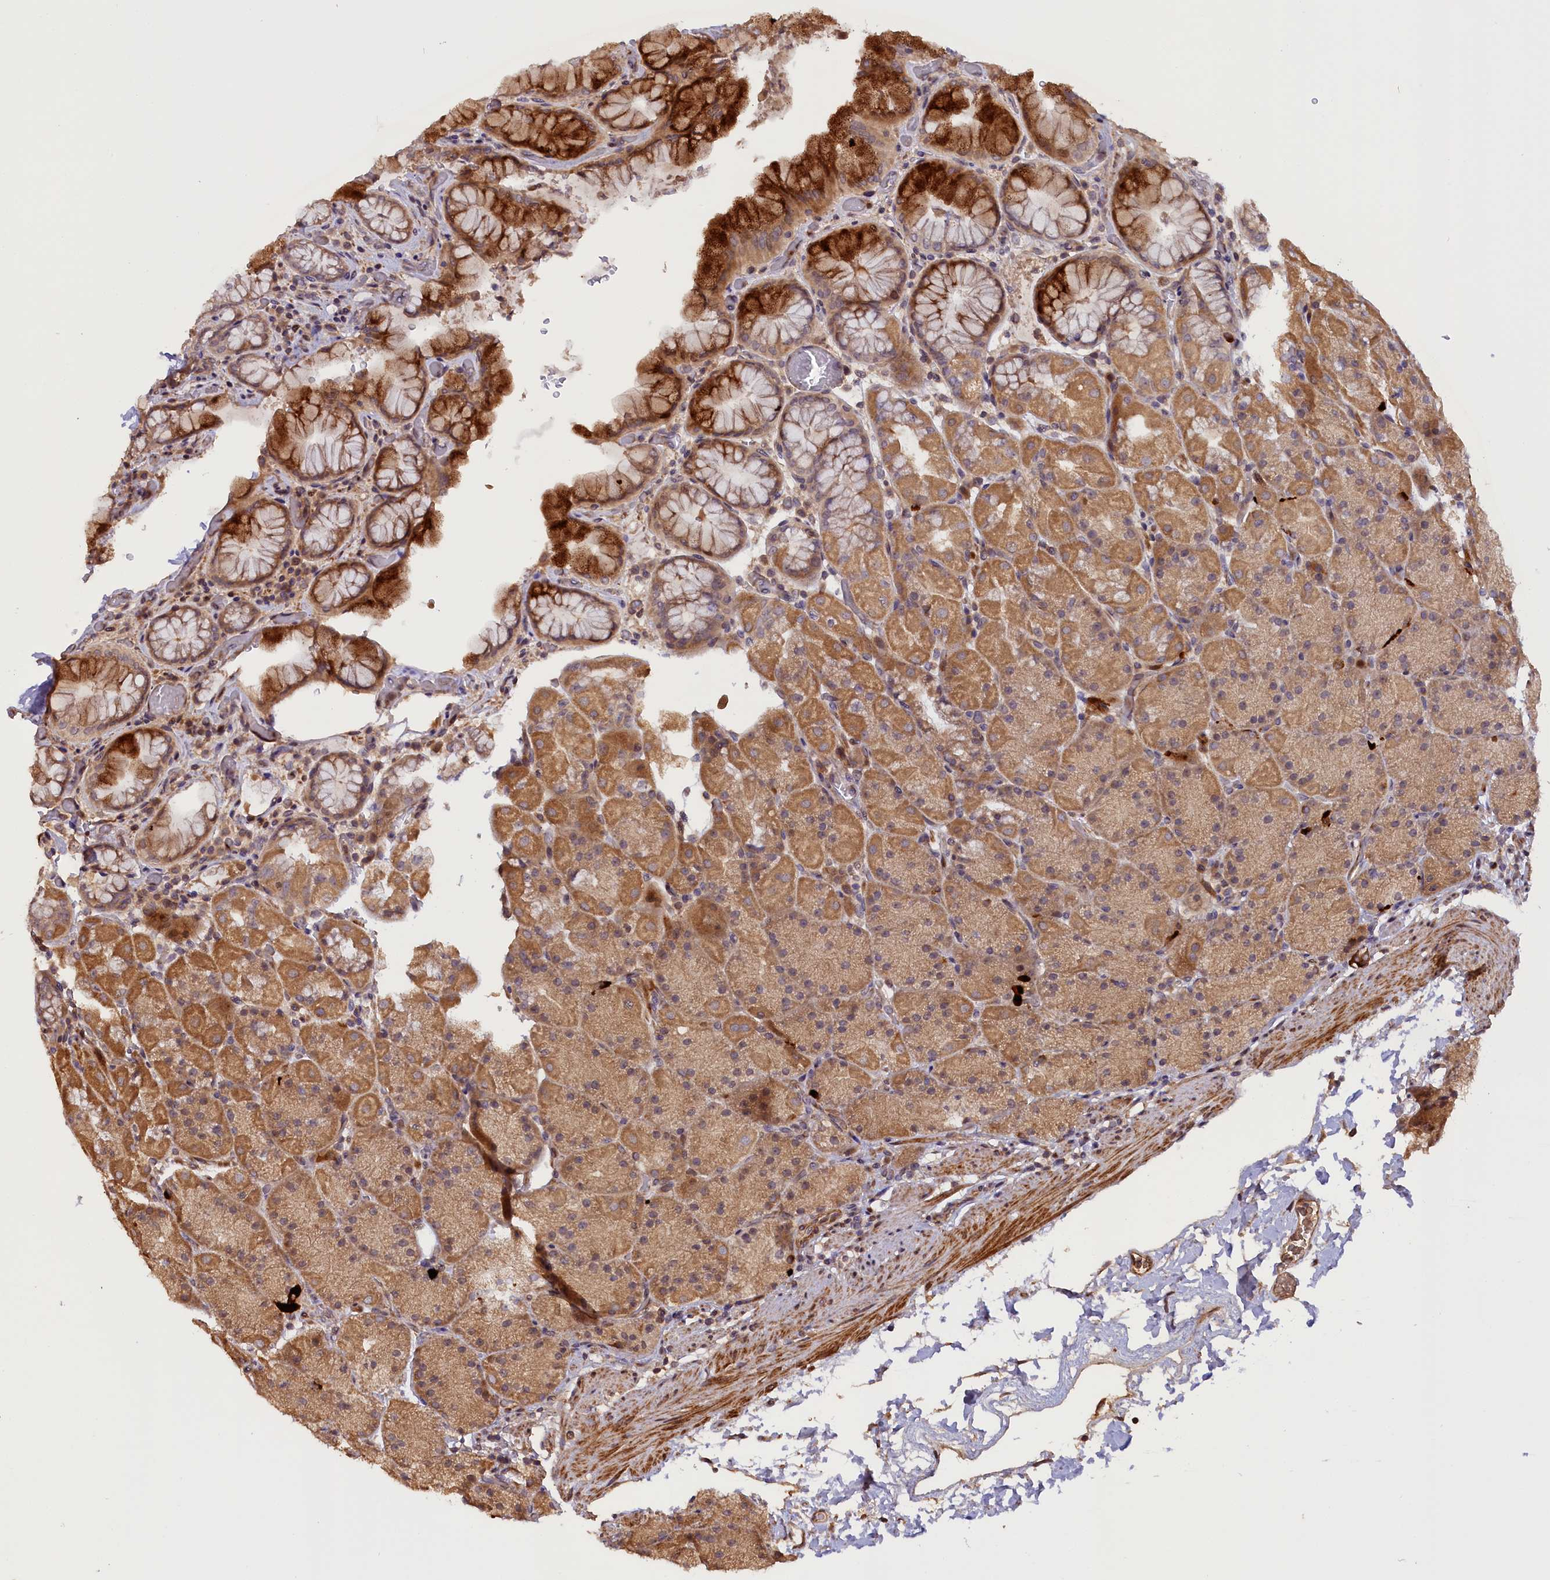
{"staining": {"intensity": "moderate", "quantity": ">75%", "location": "cytoplasmic/membranous"}, "tissue": "stomach", "cell_type": "Glandular cells", "image_type": "normal", "snomed": [{"axis": "morphology", "description": "Normal tissue, NOS"}, {"axis": "topography", "description": "Stomach, upper"}, {"axis": "topography", "description": "Stomach, lower"}], "caption": "Immunohistochemistry (IHC) photomicrograph of unremarkable stomach: stomach stained using immunohistochemistry (IHC) displays medium levels of moderate protein expression localized specifically in the cytoplasmic/membranous of glandular cells, appearing as a cytoplasmic/membranous brown color.", "gene": "DNAJB9", "patient": {"sex": "male", "age": 67}}